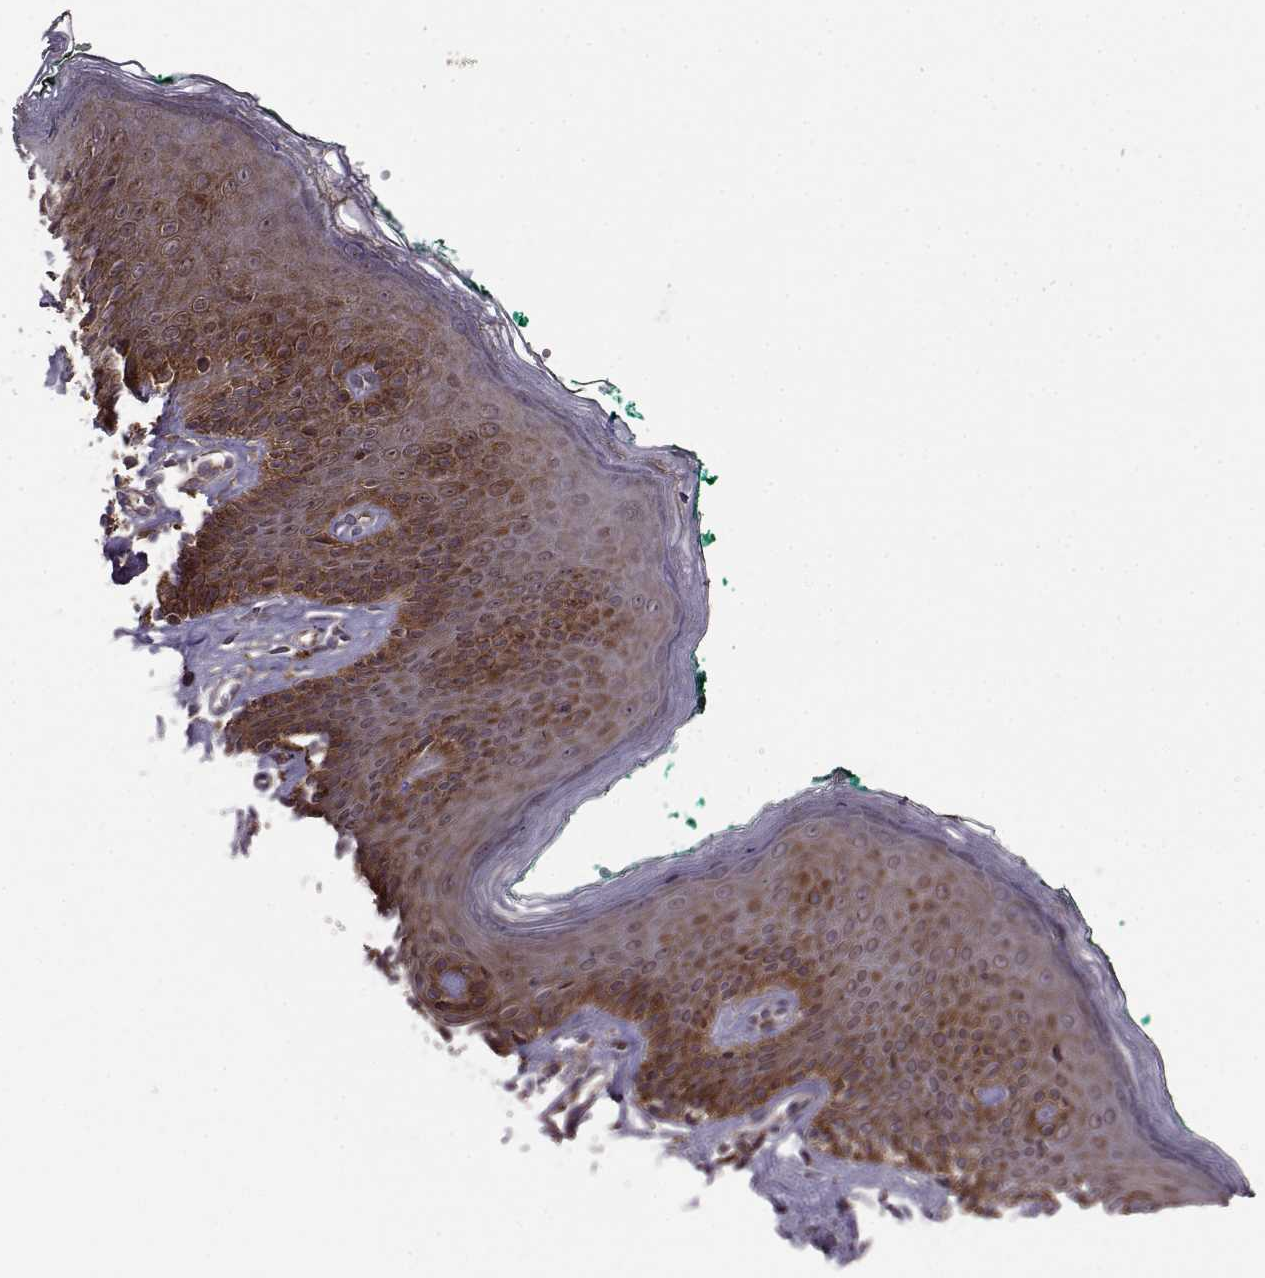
{"staining": {"intensity": "strong", "quantity": ">75%", "location": "cytoplasmic/membranous"}, "tissue": "skin", "cell_type": "Epidermal cells", "image_type": "normal", "snomed": [{"axis": "morphology", "description": "Normal tissue, NOS"}, {"axis": "topography", "description": "Vulva"}], "caption": "This histopathology image reveals normal skin stained with IHC to label a protein in brown. The cytoplasmic/membranous of epidermal cells show strong positivity for the protein. Nuclei are counter-stained blue.", "gene": "URI1", "patient": {"sex": "female", "age": 66}}